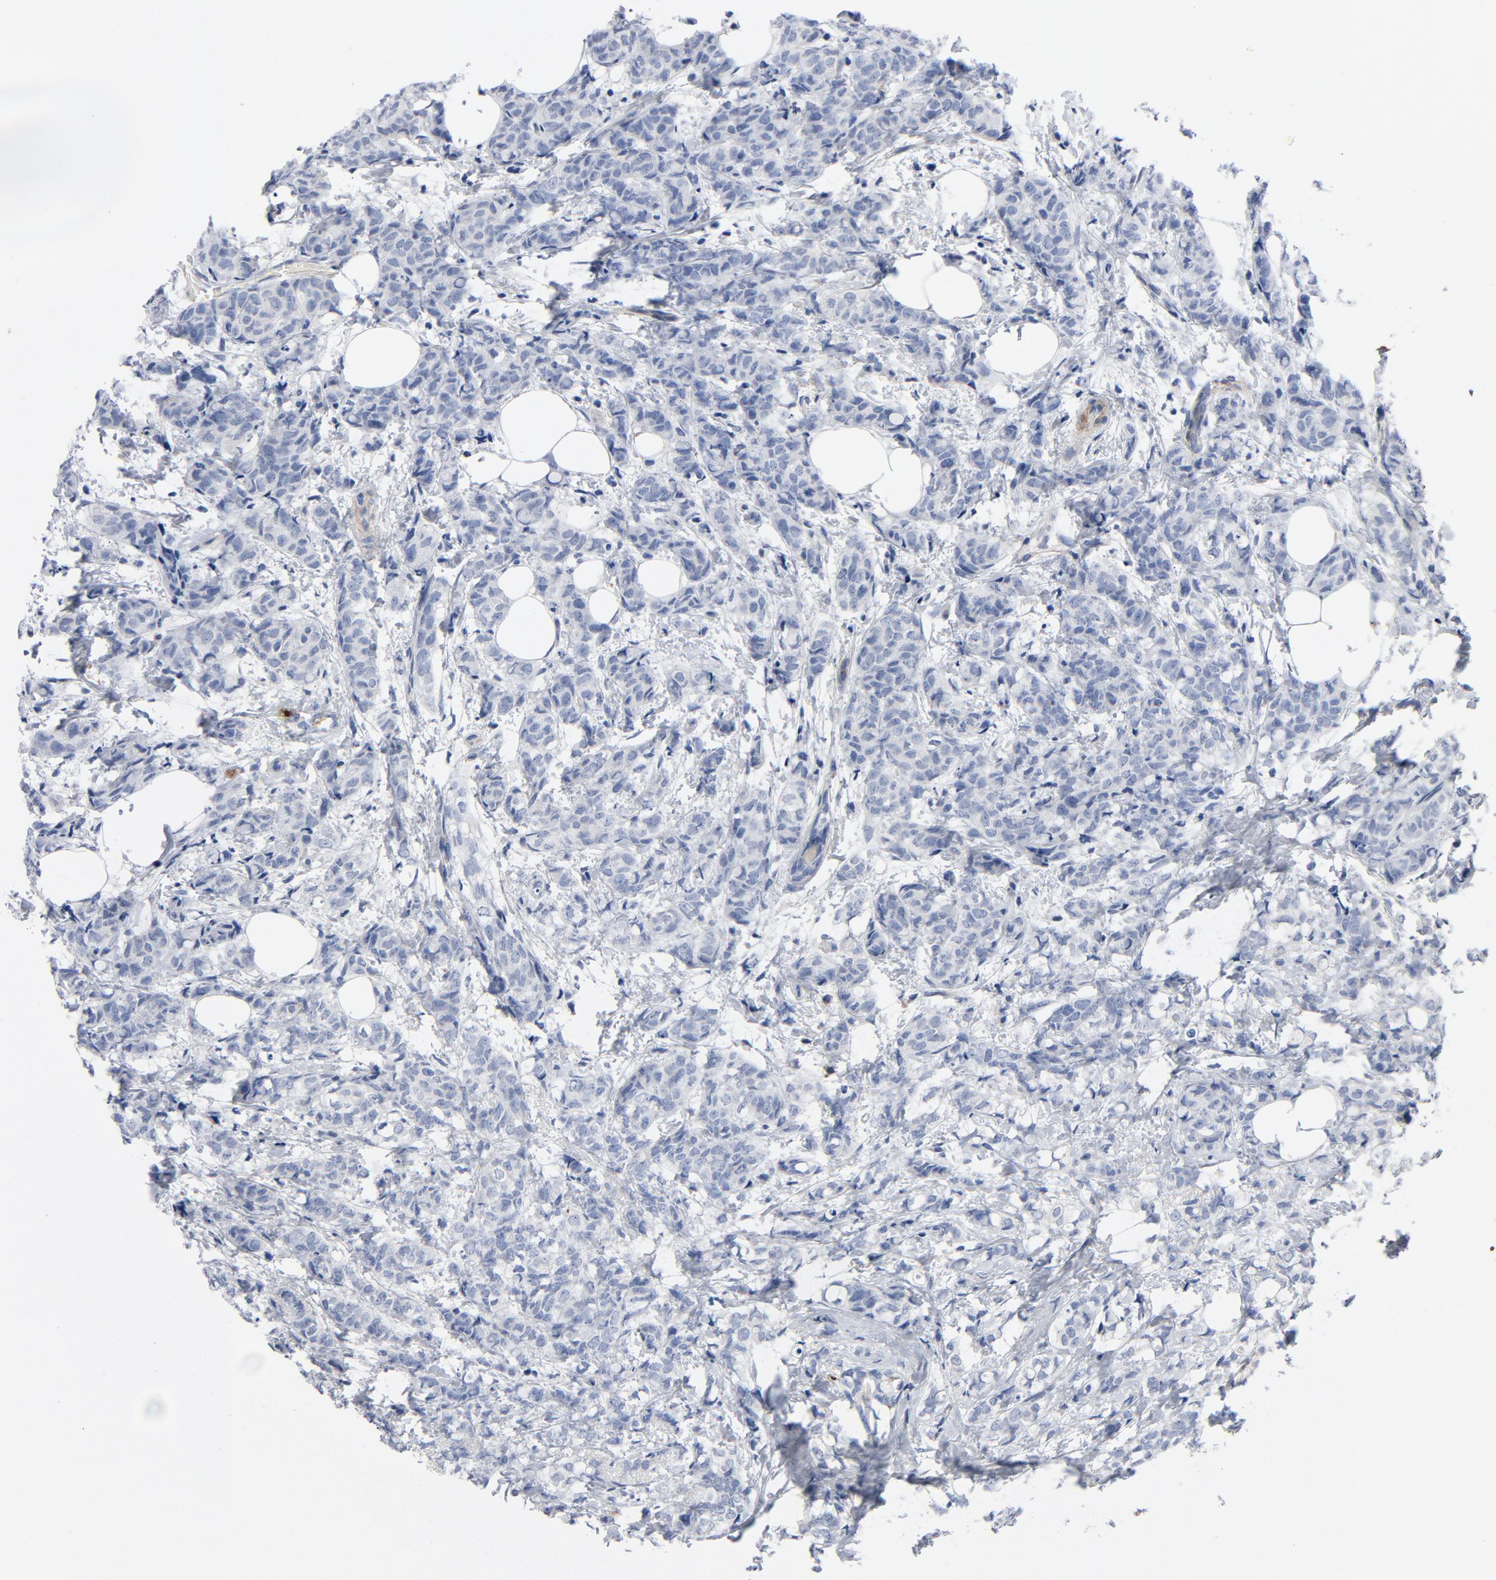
{"staining": {"intensity": "negative", "quantity": "none", "location": "none"}, "tissue": "breast cancer", "cell_type": "Tumor cells", "image_type": "cancer", "snomed": [{"axis": "morphology", "description": "Lobular carcinoma"}, {"axis": "topography", "description": "Breast"}], "caption": "Immunohistochemical staining of breast cancer exhibits no significant positivity in tumor cells.", "gene": "LAMC1", "patient": {"sex": "female", "age": 60}}